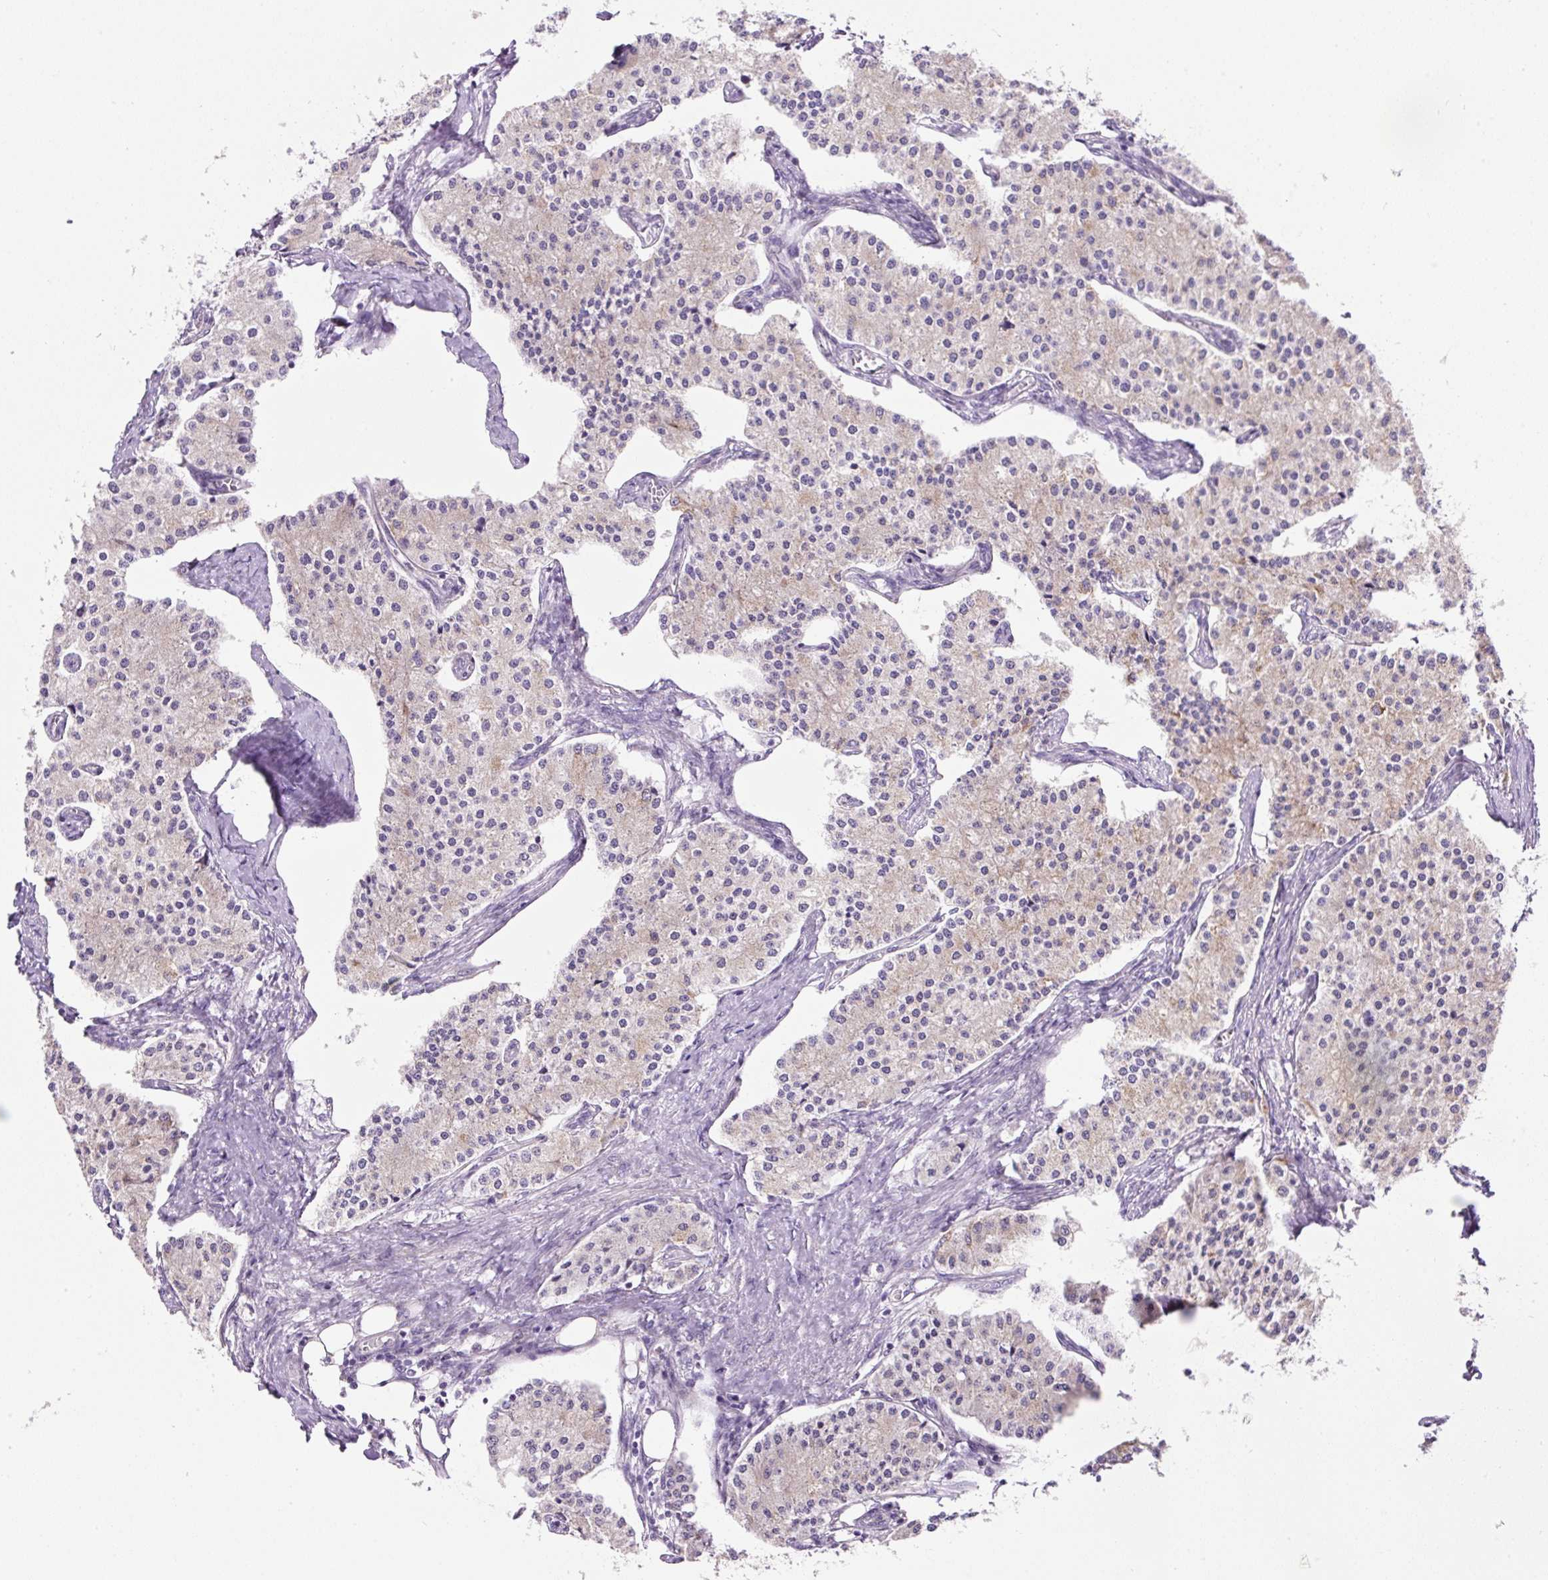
{"staining": {"intensity": "weak", "quantity": "<25%", "location": "cytoplasmic/membranous"}, "tissue": "carcinoid", "cell_type": "Tumor cells", "image_type": "cancer", "snomed": [{"axis": "morphology", "description": "Carcinoid, malignant, NOS"}, {"axis": "topography", "description": "Colon"}], "caption": "IHC of human carcinoid demonstrates no positivity in tumor cells. The staining was performed using DAB (3,3'-diaminobenzidine) to visualize the protein expression in brown, while the nuclei were stained in blue with hematoxylin (Magnification: 20x).", "gene": "OGDHL", "patient": {"sex": "female", "age": 52}}